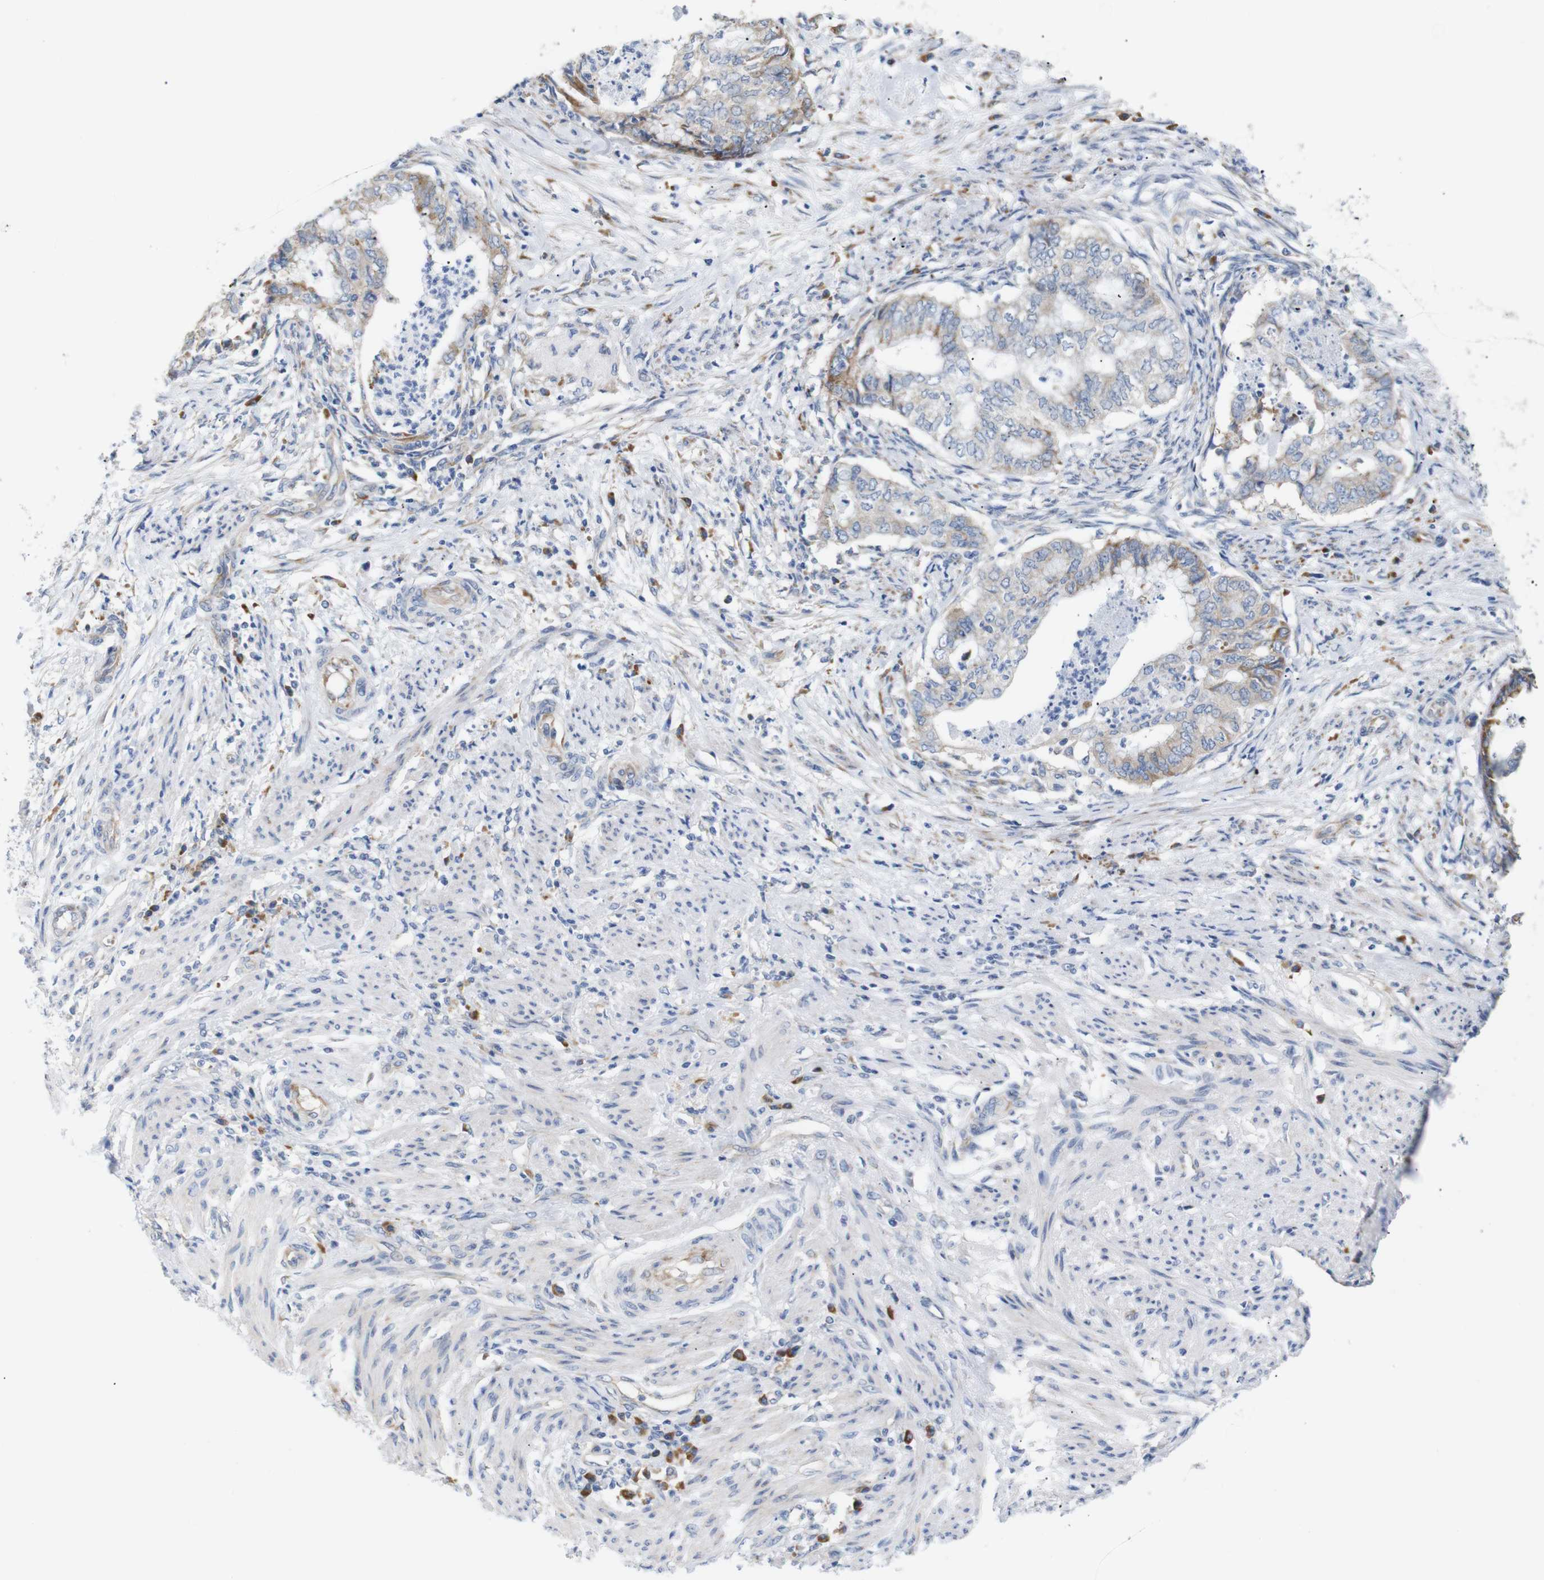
{"staining": {"intensity": "moderate", "quantity": "<25%", "location": "cytoplasmic/membranous"}, "tissue": "endometrial cancer", "cell_type": "Tumor cells", "image_type": "cancer", "snomed": [{"axis": "morphology", "description": "Necrosis, NOS"}, {"axis": "morphology", "description": "Adenocarcinoma, NOS"}, {"axis": "topography", "description": "Endometrium"}], "caption": "High-power microscopy captured an immunohistochemistry (IHC) histopathology image of endometrial cancer (adenocarcinoma), revealing moderate cytoplasmic/membranous staining in approximately <25% of tumor cells. The staining was performed using DAB (3,3'-diaminobenzidine) to visualize the protein expression in brown, while the nuclei were stained in blue with hematoxylin (Magnification: 20x).", "gene": "TRIM5", "patient": {"sex": "female", "age": 79}}